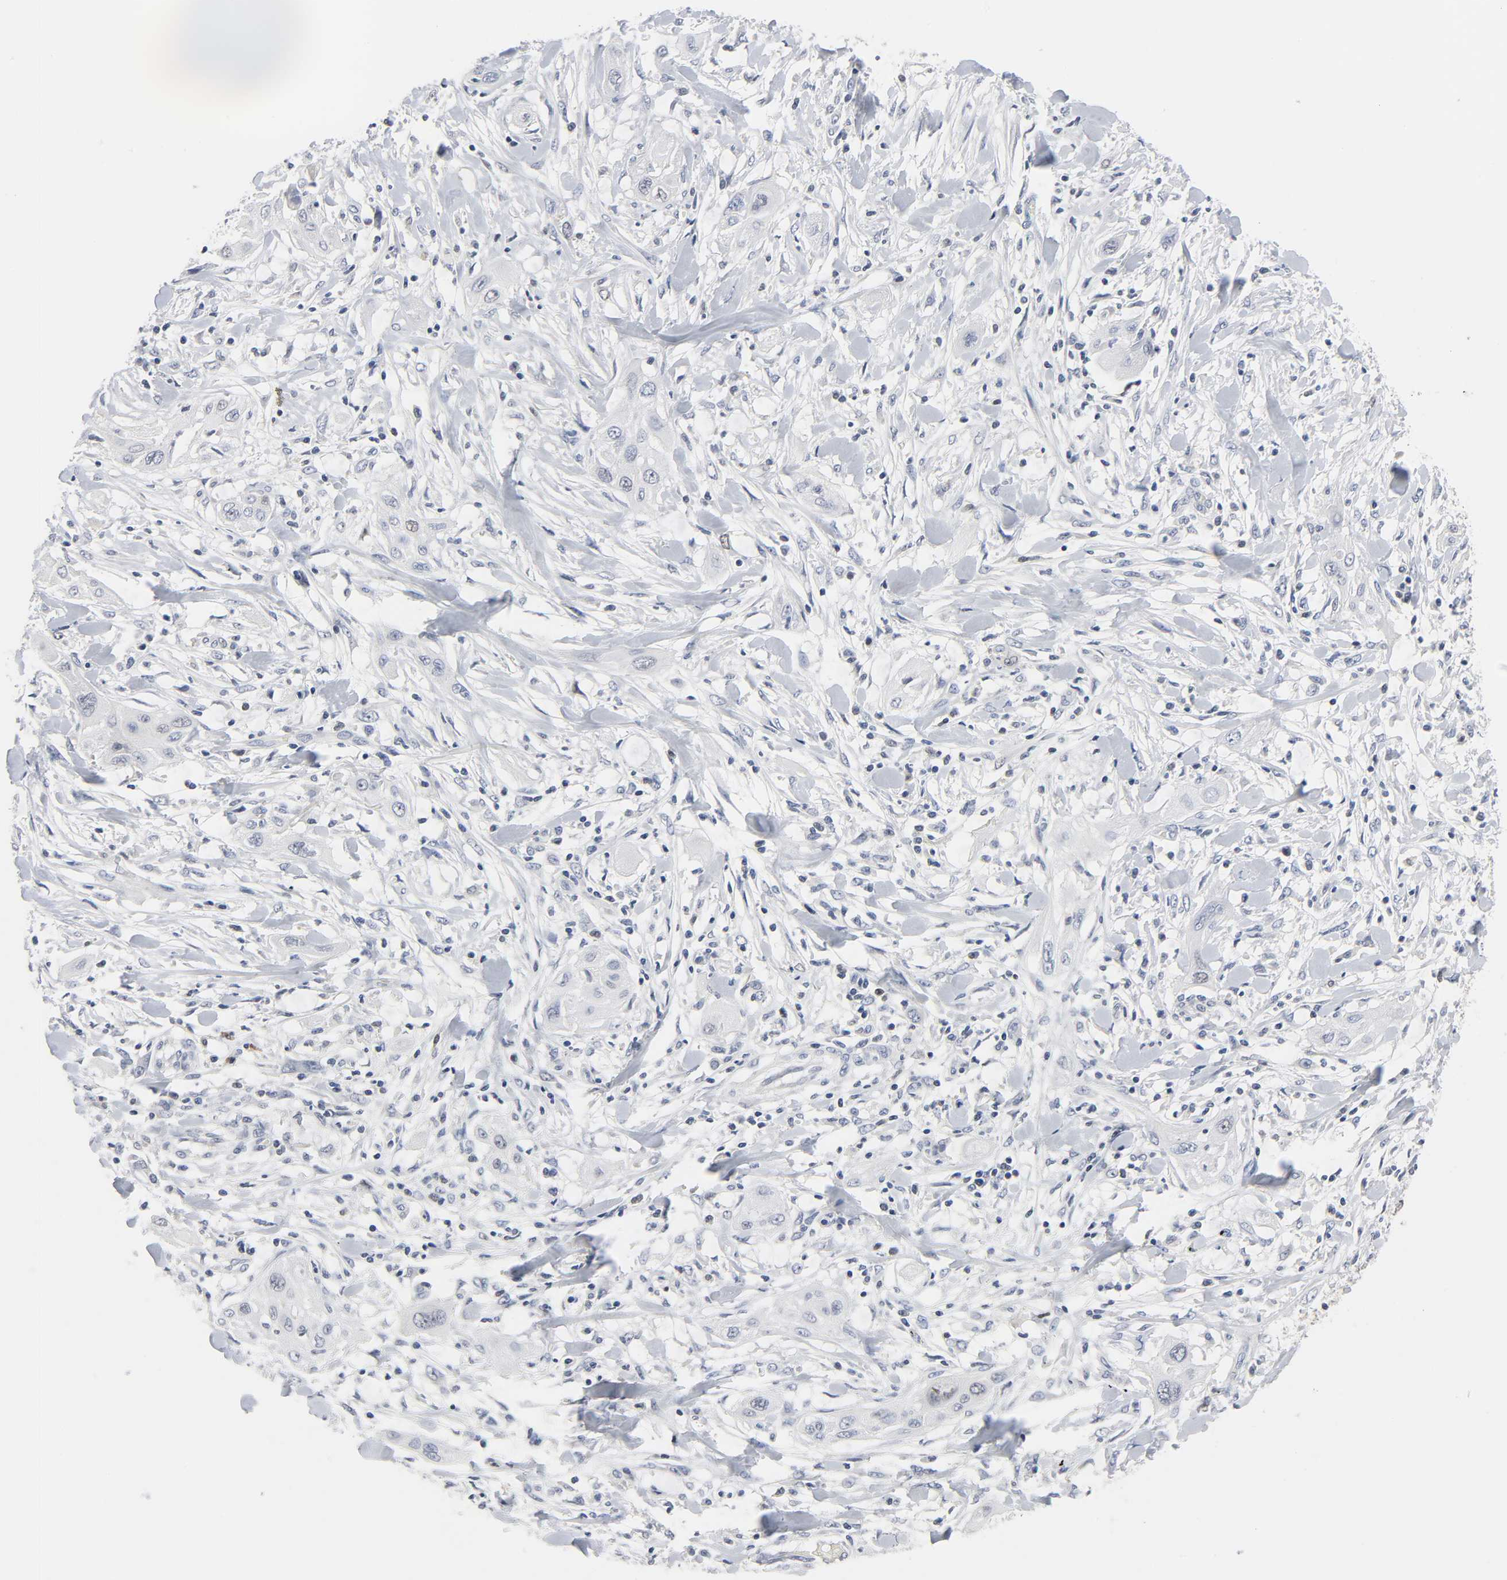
{"staining": {"intensity": "negative", "quantity": "none", "location": "none"}, "tissue": "lung cancer", "cell_type": "Tumor cells", "image_type": "cancer", "snomed": [{"axis": "morphology", "description": "Squamous cell carcinoma, NOS"}, {"axis": "topography", "description": "Lung"}], "caption": "Immunohistochemistry (IHC) of human lung cancer demonstrates no expression in tumor cells.", "gene": "WEE1", "patient": {"sex": "female", "age": 47}}